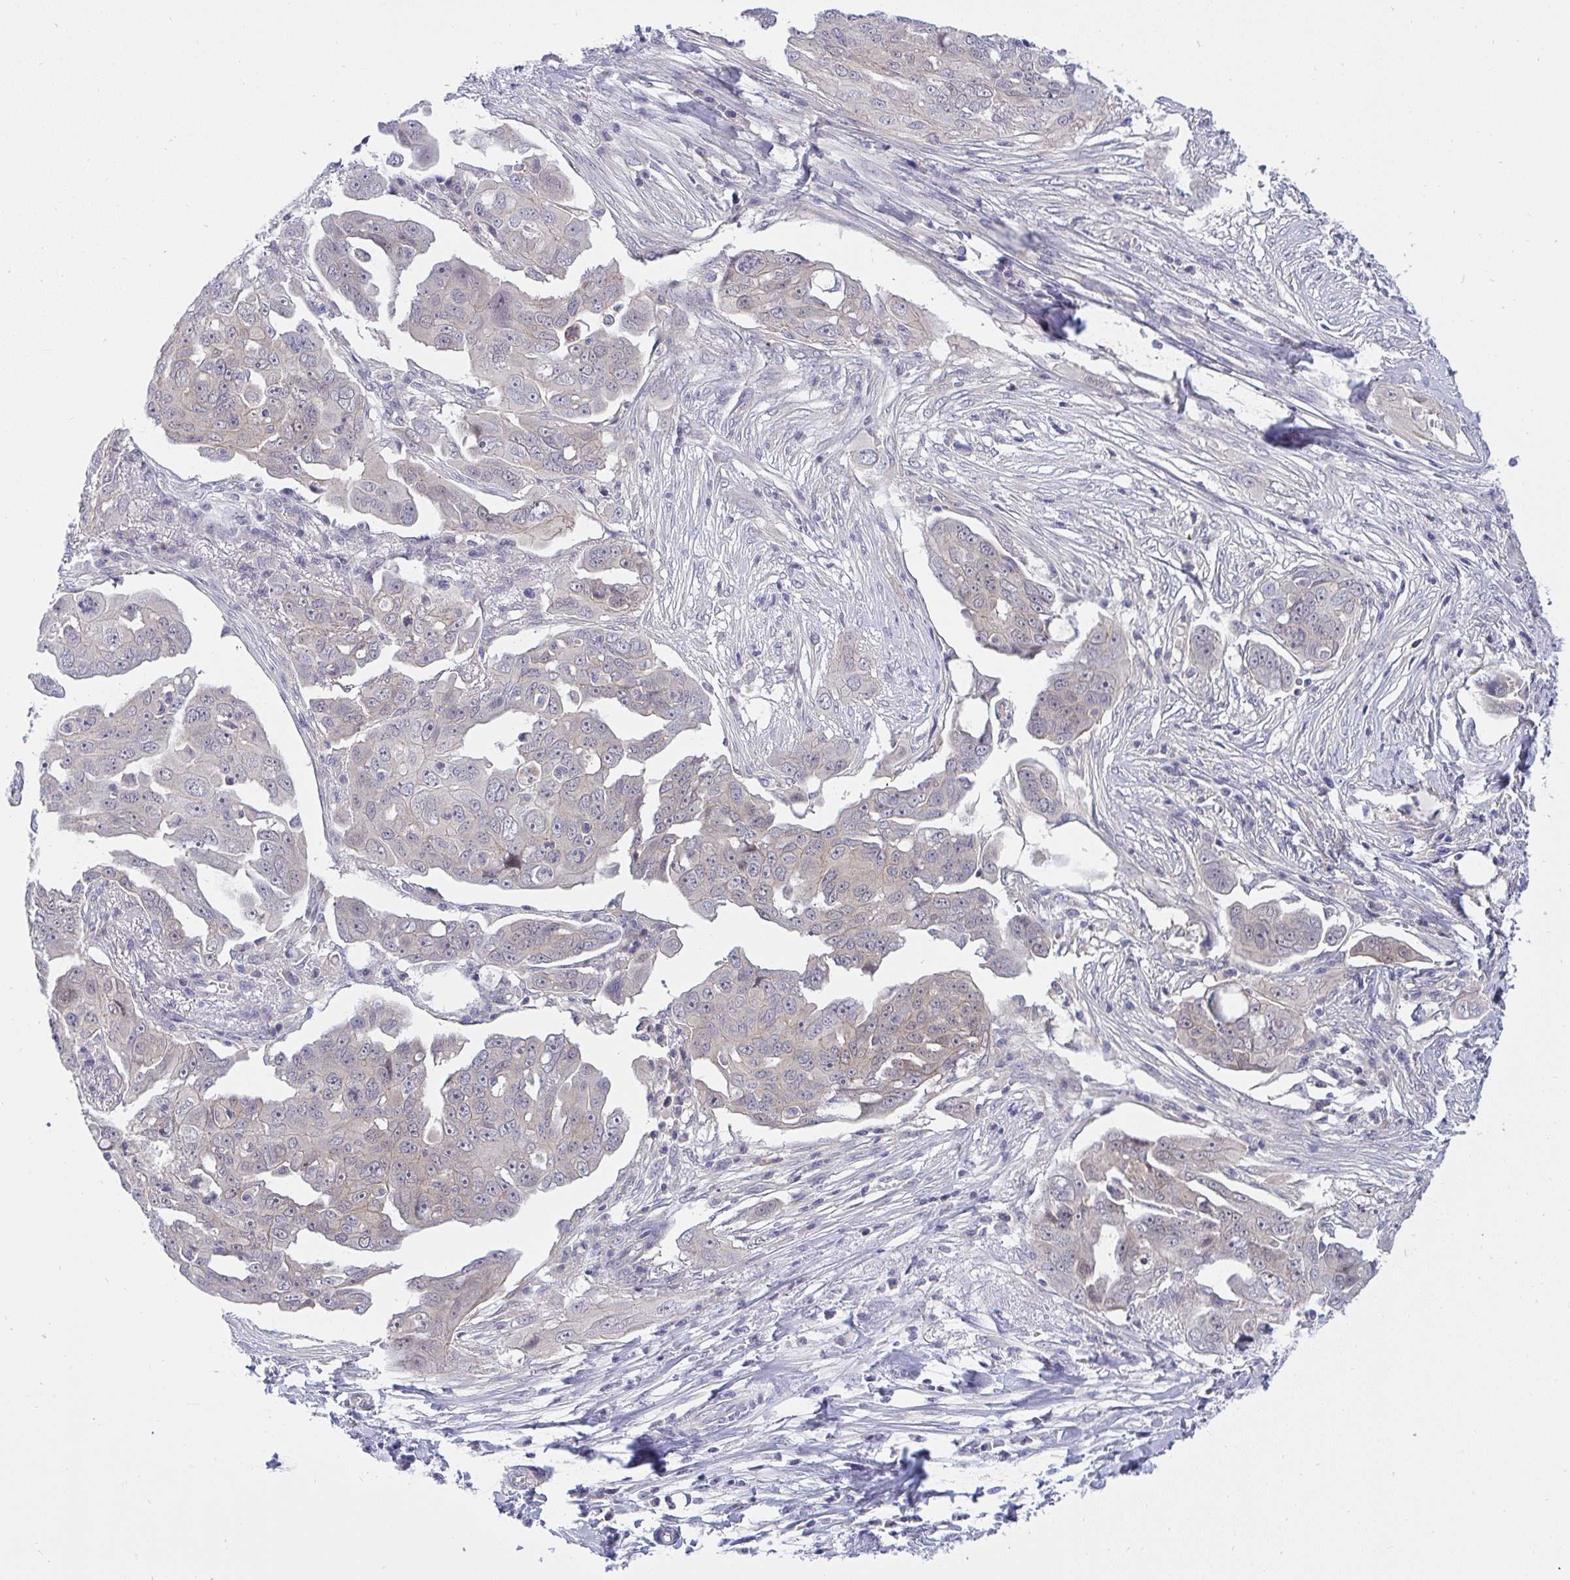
{"staining": {"intensity": "negative", "quantity": "none", "location": "none"}, "tissue": "ovarian cancer", "cell_type": "Tumor cells", "image_type": "cancer", "snomed": [{"axis": "morphology", "description": "Carcinoma, endometroid"}, {"axis": "topography", "description": "Ovary"}], "caption": "IHC of human ovarian cancer (endometroid carcinoma) exhibits no expression in tumor cells.", "gene": "HOXD12", "patient": {"sex": "female", "age": 70}}